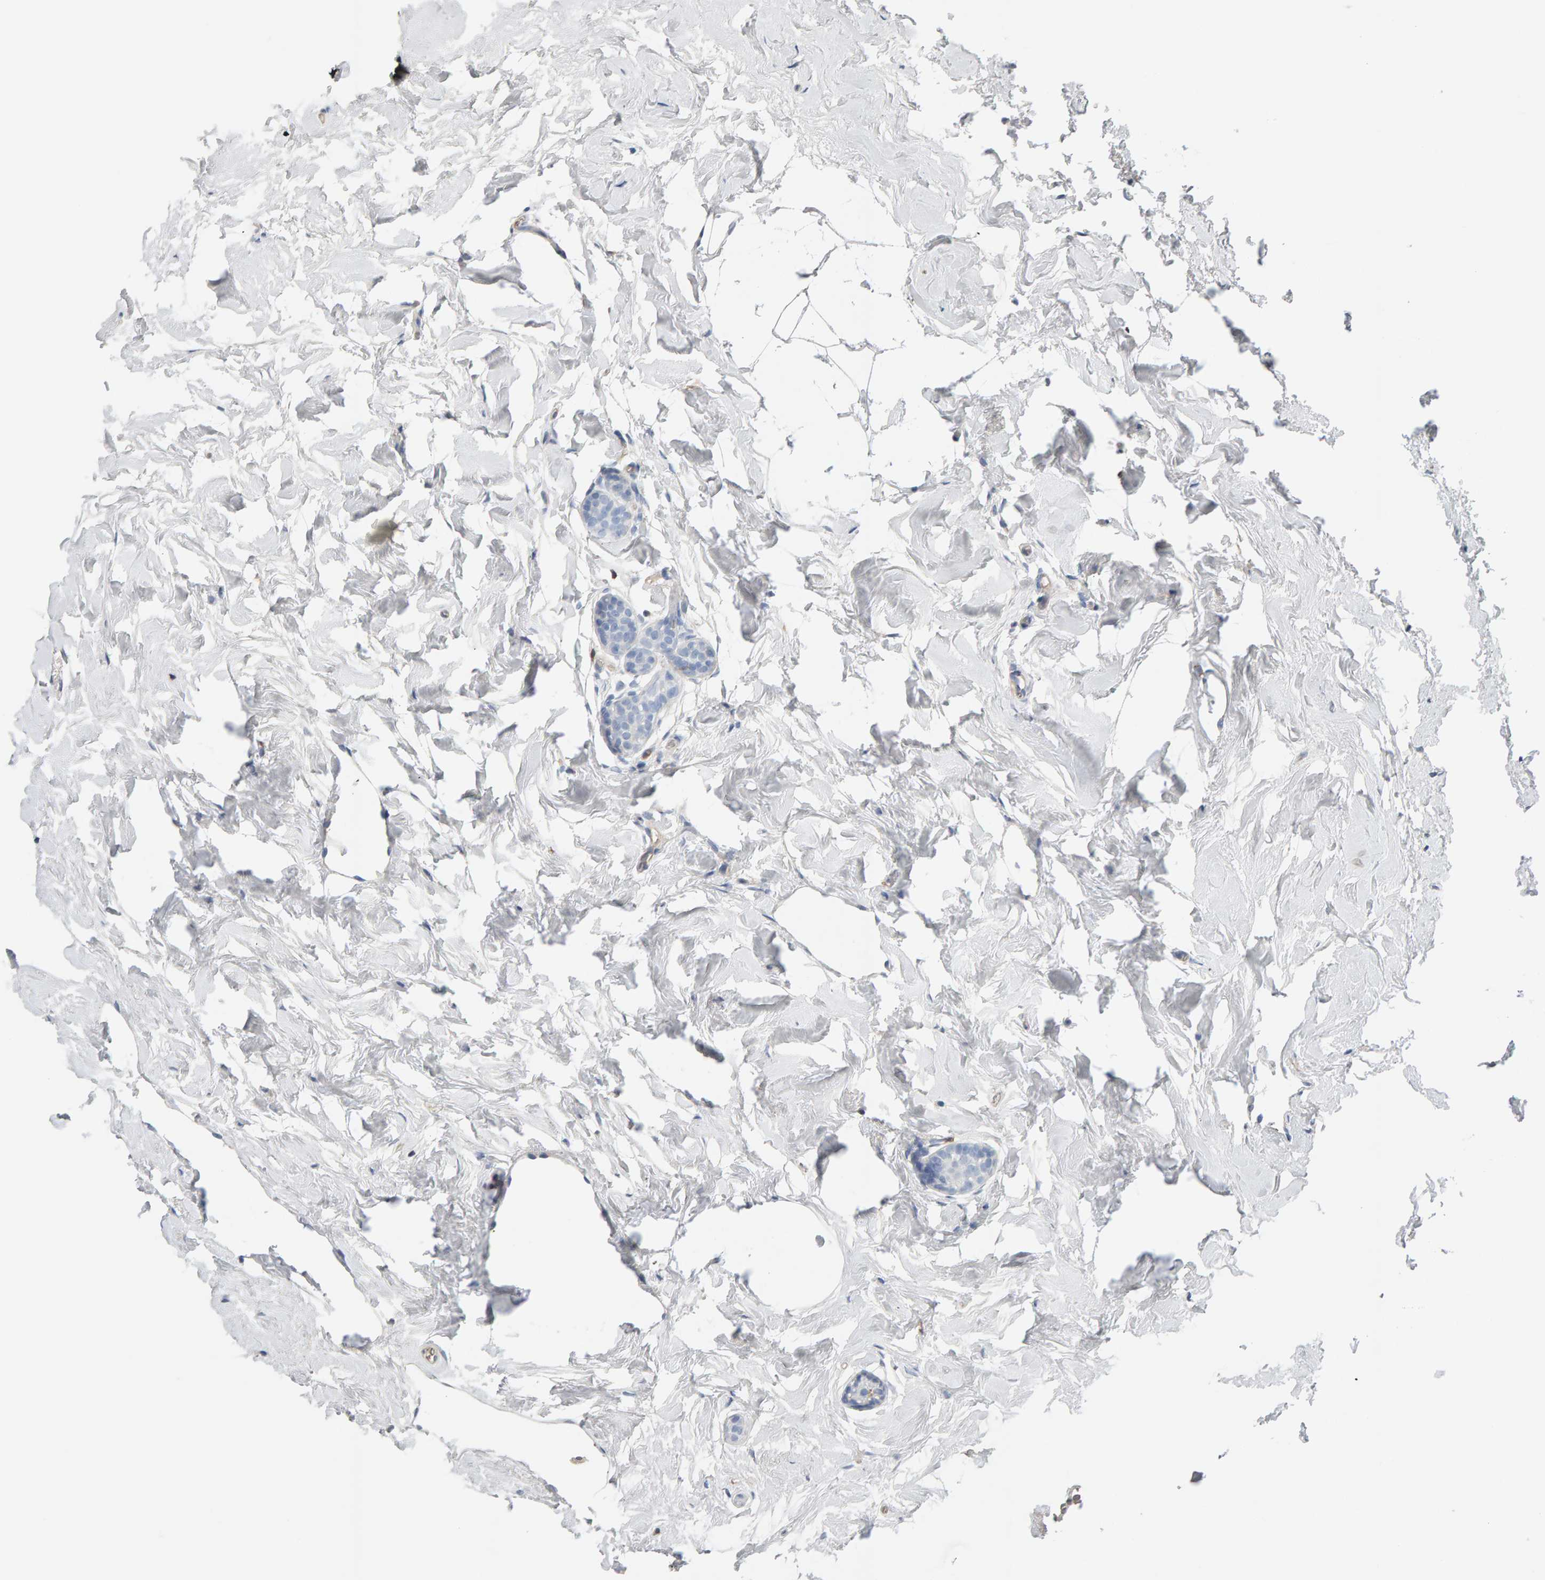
{"staining": {"intensity": "negative", "quantity": "none", "location": "none"}, "tissue": "breast cancer", "cell_type": "Tumor cells", "image_type": "cancer", "snomed": [{"axis": "morphology", "description": "Duct carcinoma"}, {"axis": "topography", "description": "Breast"}], "caption": "Immunohistochemical staining of infiltrating ductal carcinoma (breast) reveals no significant expression in tumor cells. Brightfield microscopy of immunohistochemistry (IHC) stained with DAB (3,3'-diaminobenzidine) (brown) and hematoxylin (blue), captured at high magnification.", "gene": "FYN", "patient": {"sex": "female", "age": 55}}